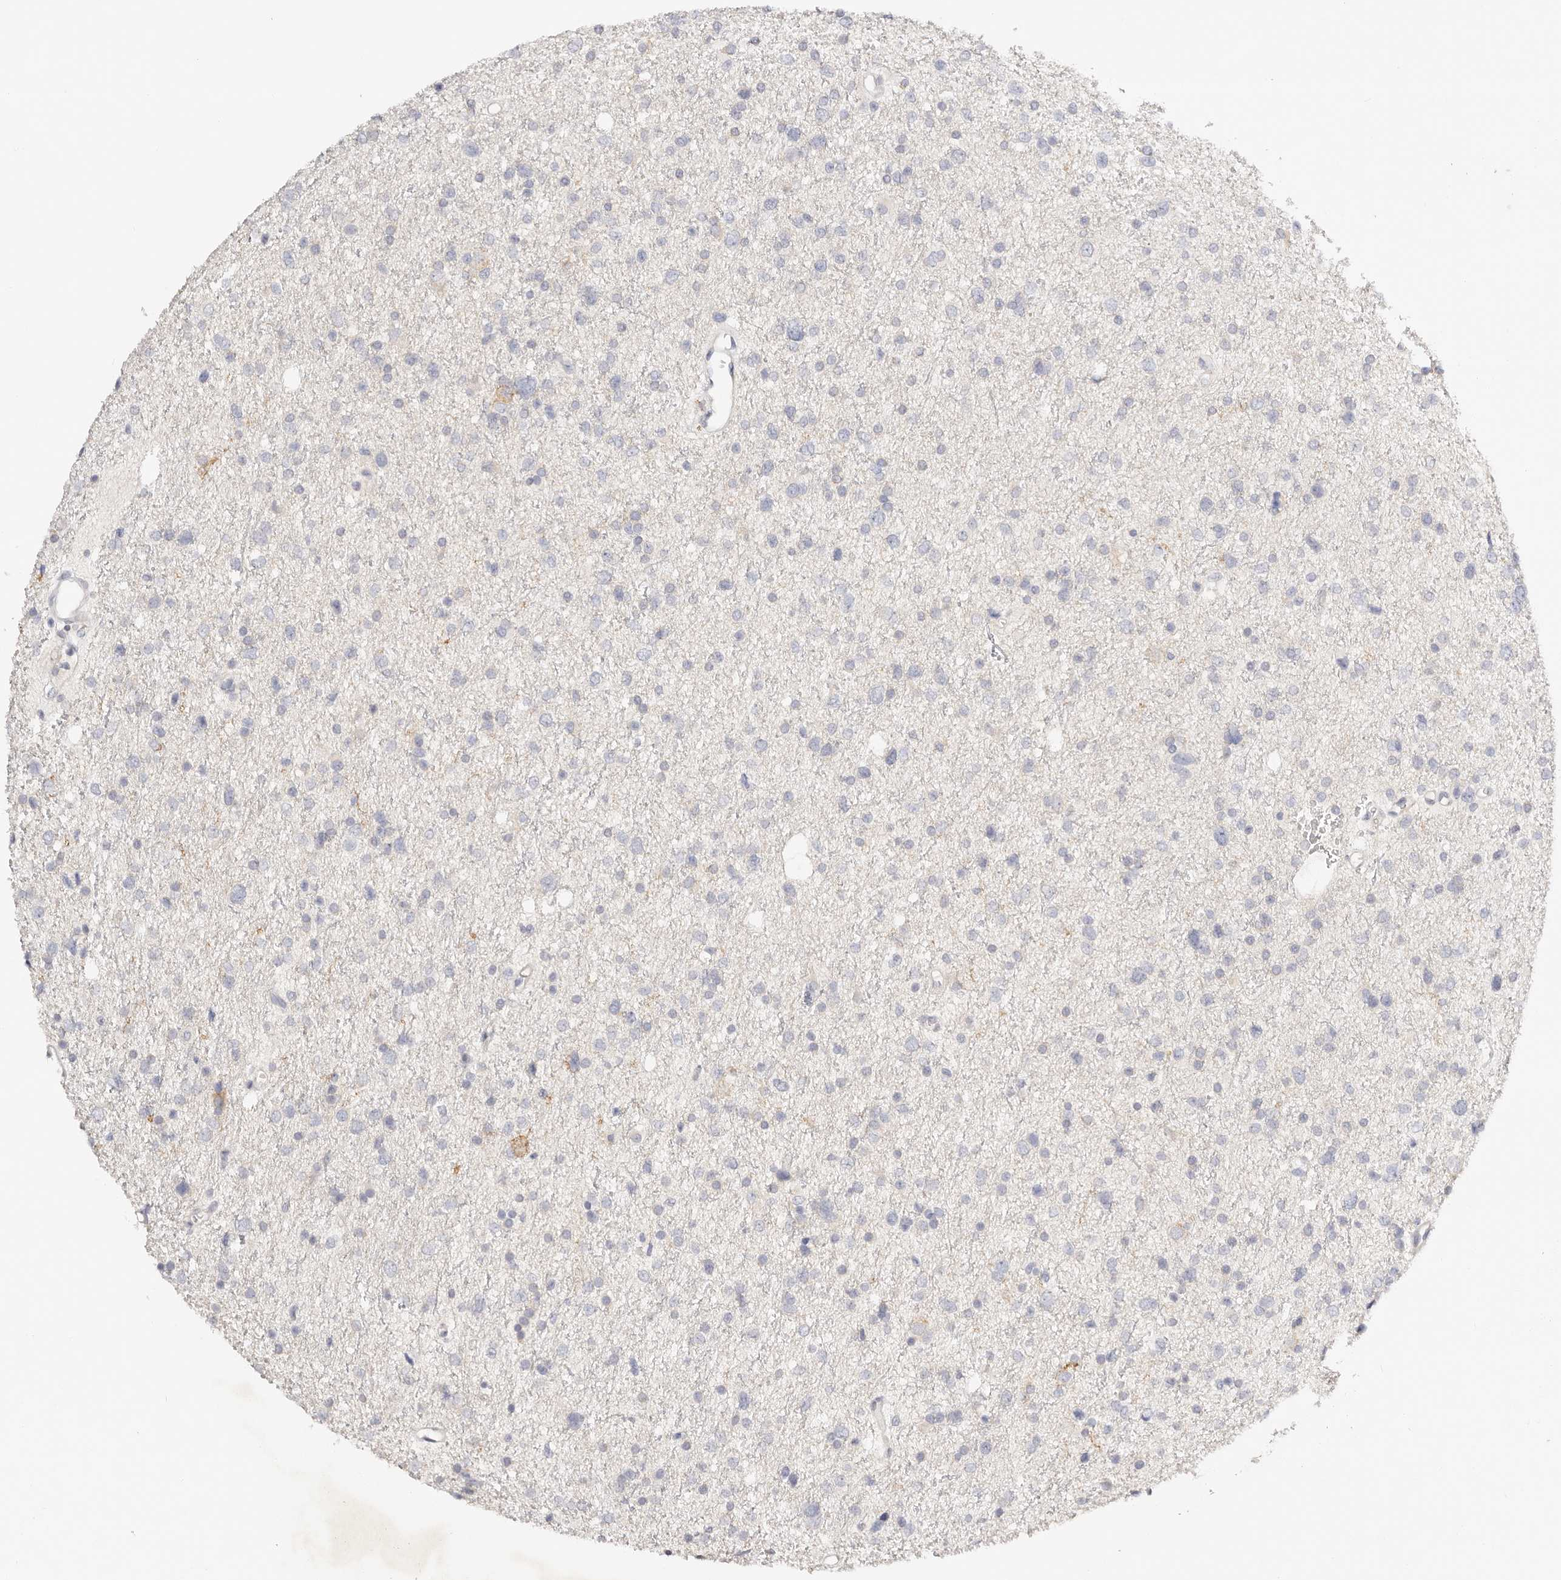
{"staining": {"intensity": "negative", "quantity": "none", "location": "none"}, "tissue": "glioma", "cell_type": "Tumor cells", "image_type": "cancer", "snomed": [{"axis": "morphology", "description": "Glioma, malignant, Low grade"}, {"axis": "topography", "description": "Brain"}], "caption": "DAB (3,3'-diaminobenzidine) immunohistochemical staining of glioma demonstrates no significant positivity in tumor cells.", "gene": "DNASE1", "patient": {"sex": "female", "age": 37}}